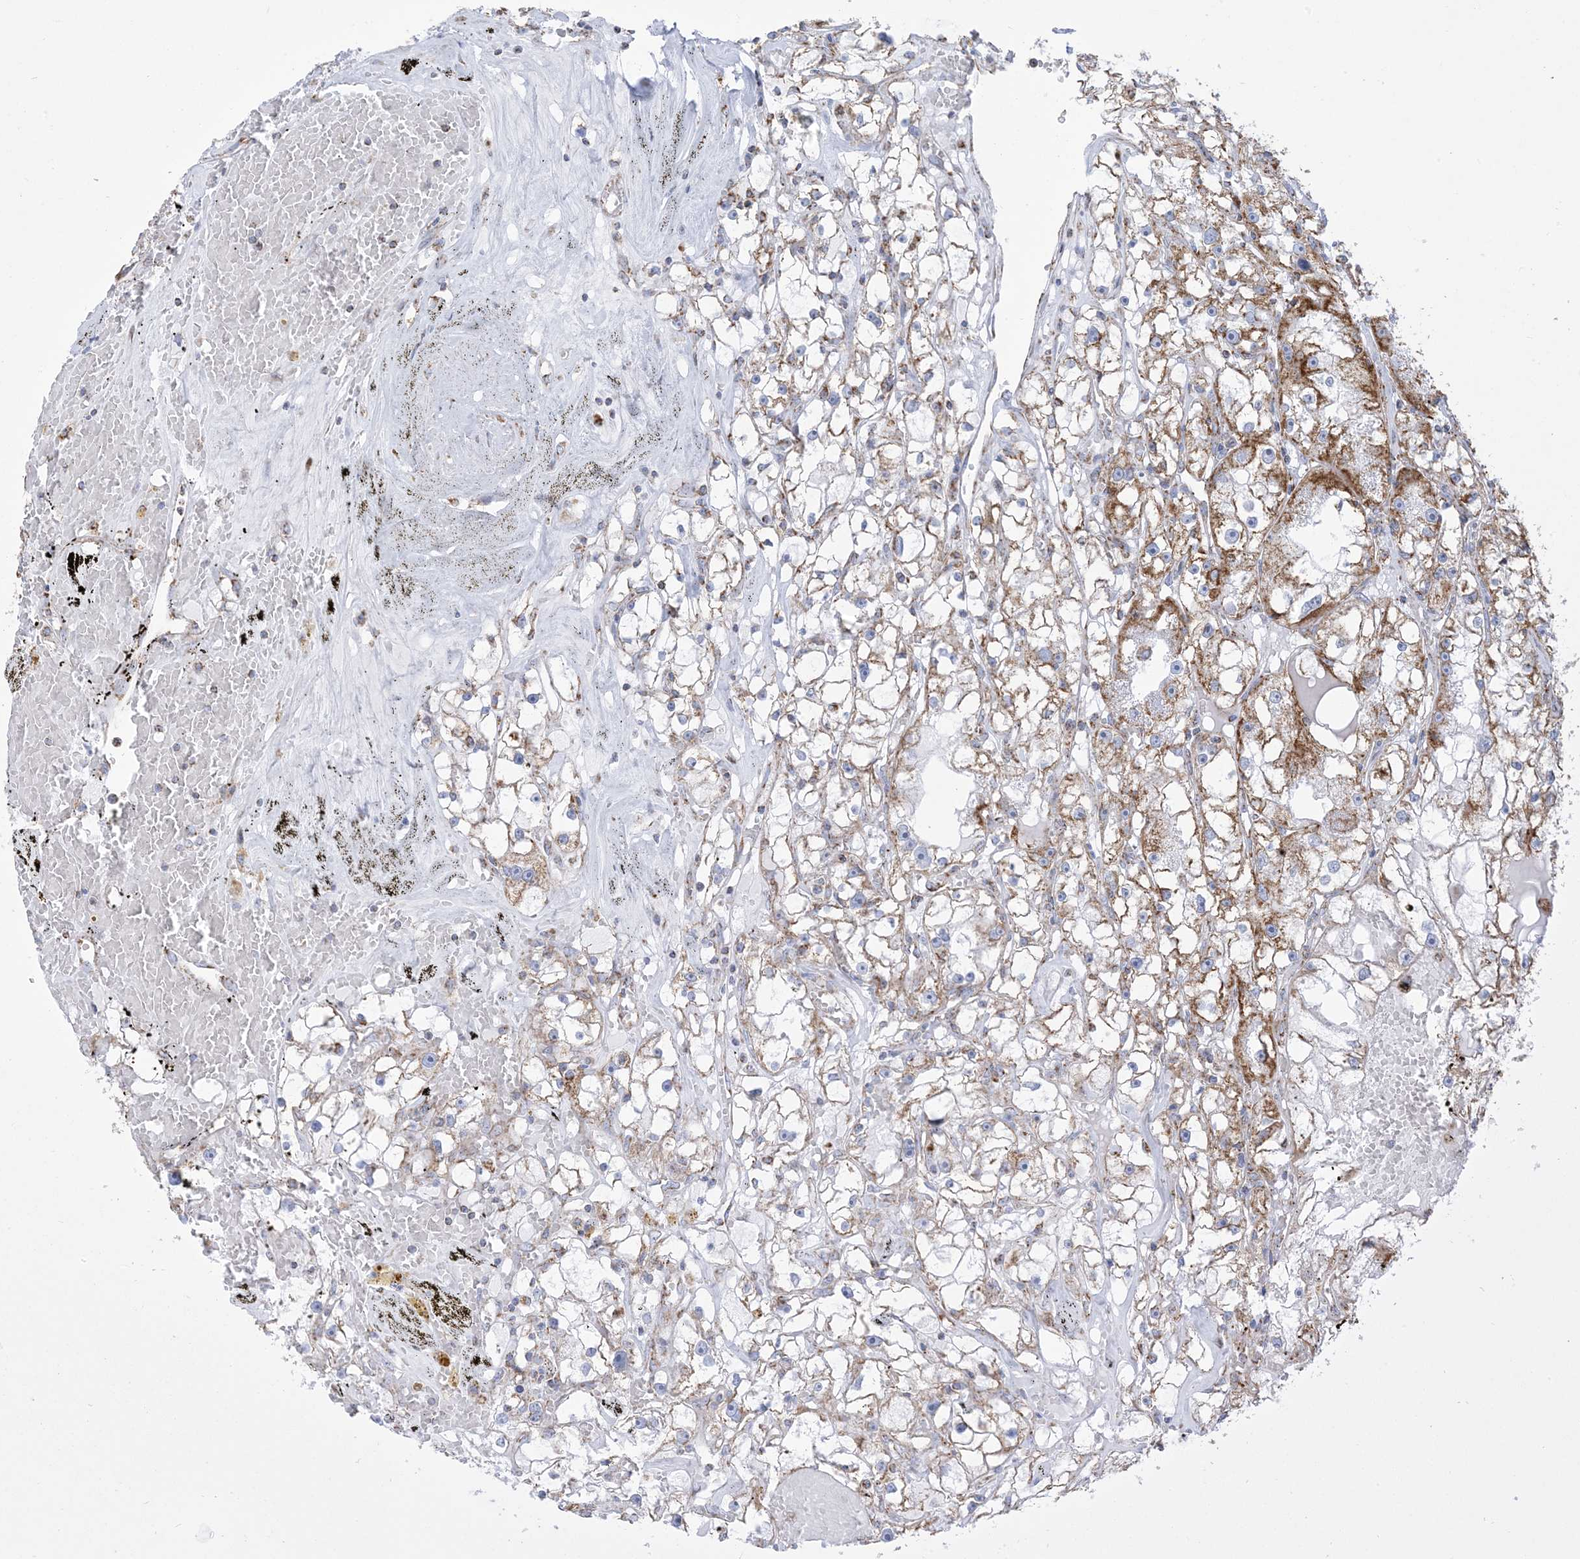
{"staining": {"intensity": "moderate", "quantity": ">75%", "location": "cytoplasmic/membranous"}, "tissue": "renal cancer", "cell_type": "Tumor cells", "image_type": "cancer", "snomed": [{"axis": "morphology", "description": "Adenocarcinoma, NOS"}, {"axis": "topography", "description": "Kidney"}], "caption": "Human renal cancer stained with a protein marker displays moderate staining in tumor cells.", "gene": "SAMM50", "patient": {"sex": "male", "age": 56}}